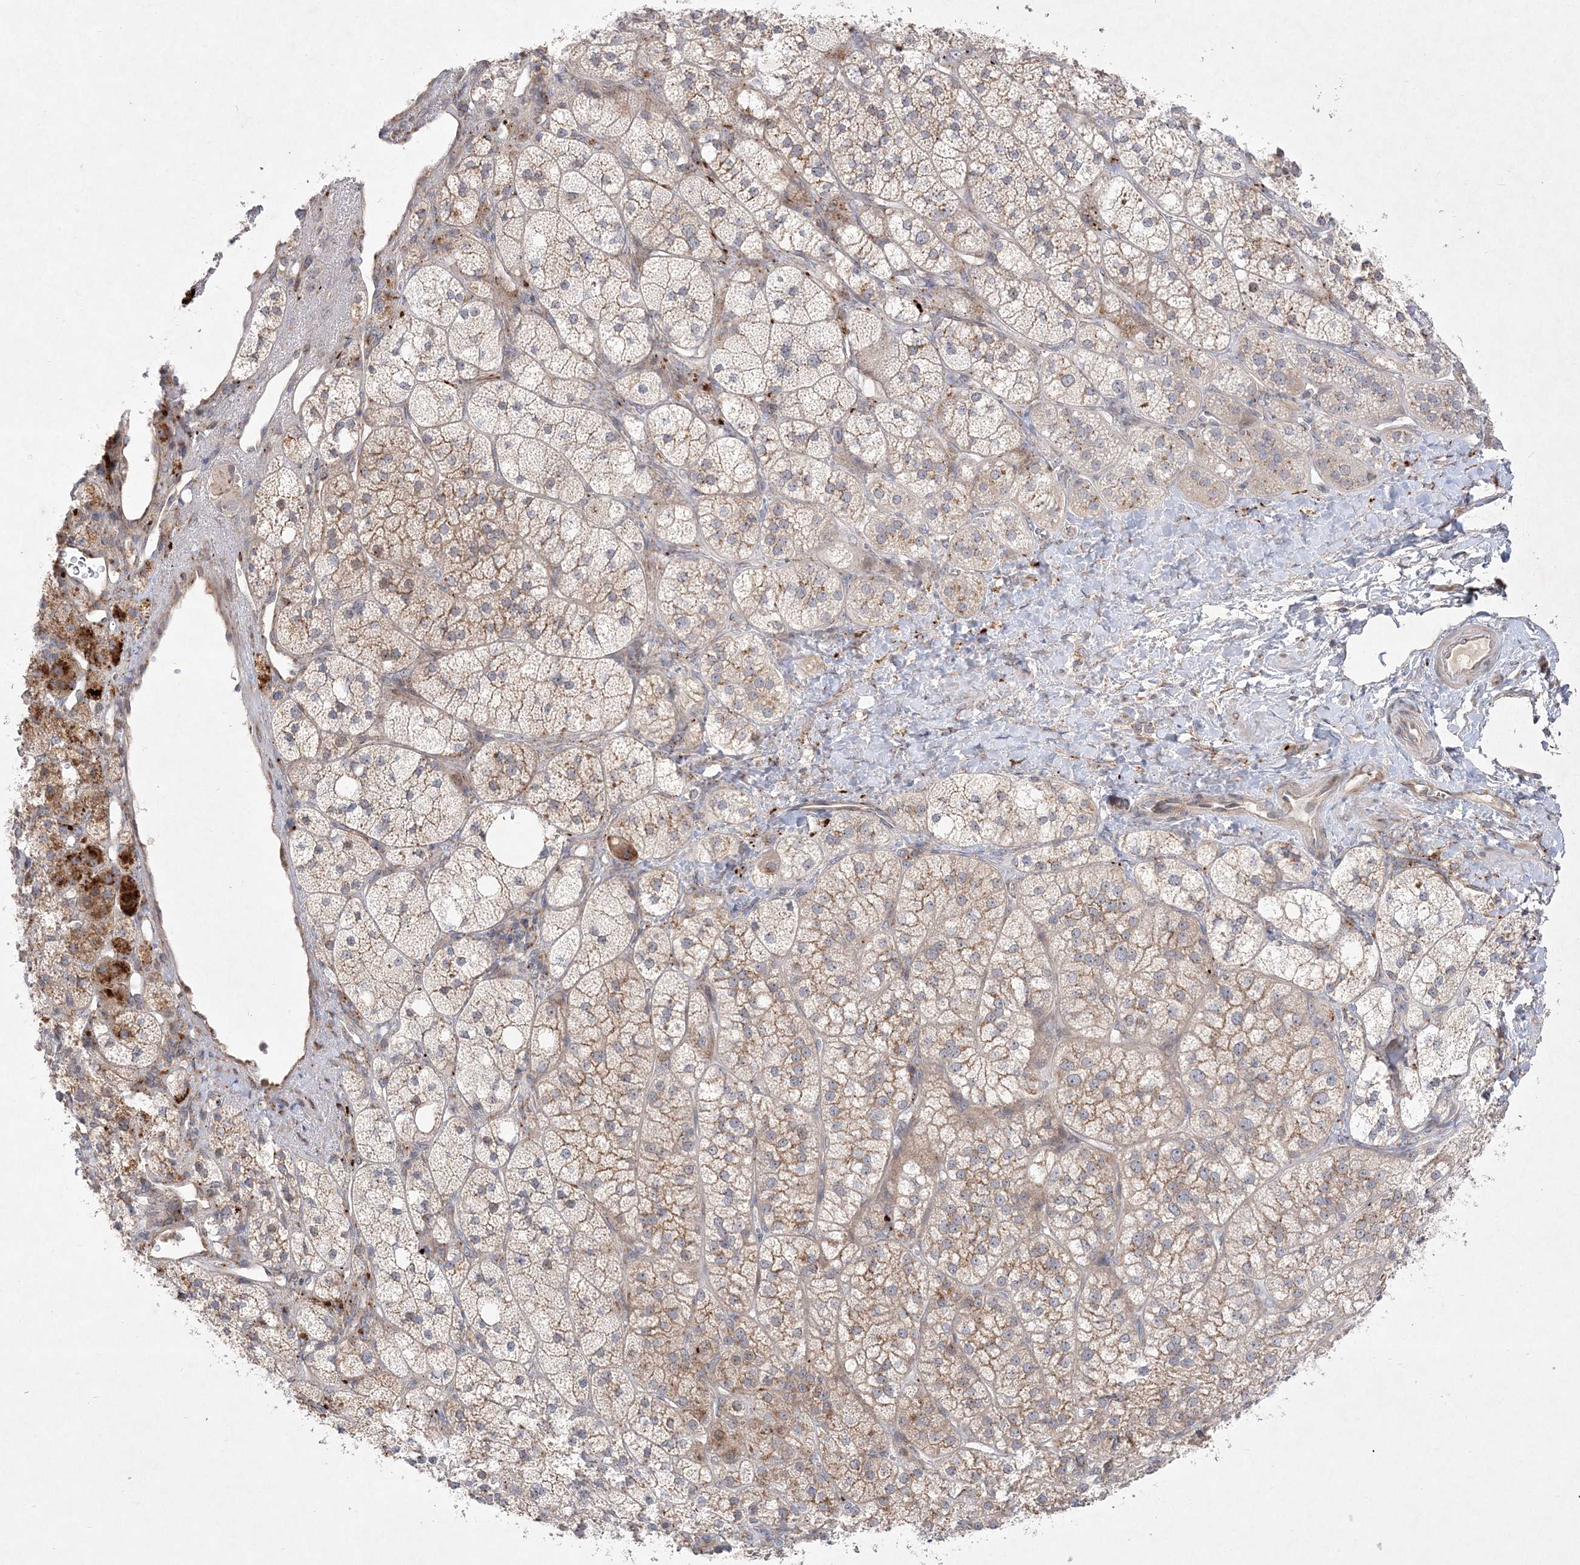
{"staining": {"intensity": "moderate", "quantity": "25%-75%", "location": "cytoplasmic/membranous"}, "tissue": "adrenal gland", "cell_type": "Glandular cells", "image_type": "normal", "snomed": [{"axis": "morphology", "description": "Normal tissue, NOS"}, {"axis": "topography", "description": "Adrenal gland"}], "caption": "A histopathology image of adrenal gland stained for a protein displays moderate cytoplasmic/membranous brown staining in glandular cells. Nuclei are stained in blue.", "gene": "CLNK", "patient": {"sex": "male", "age": 61}}